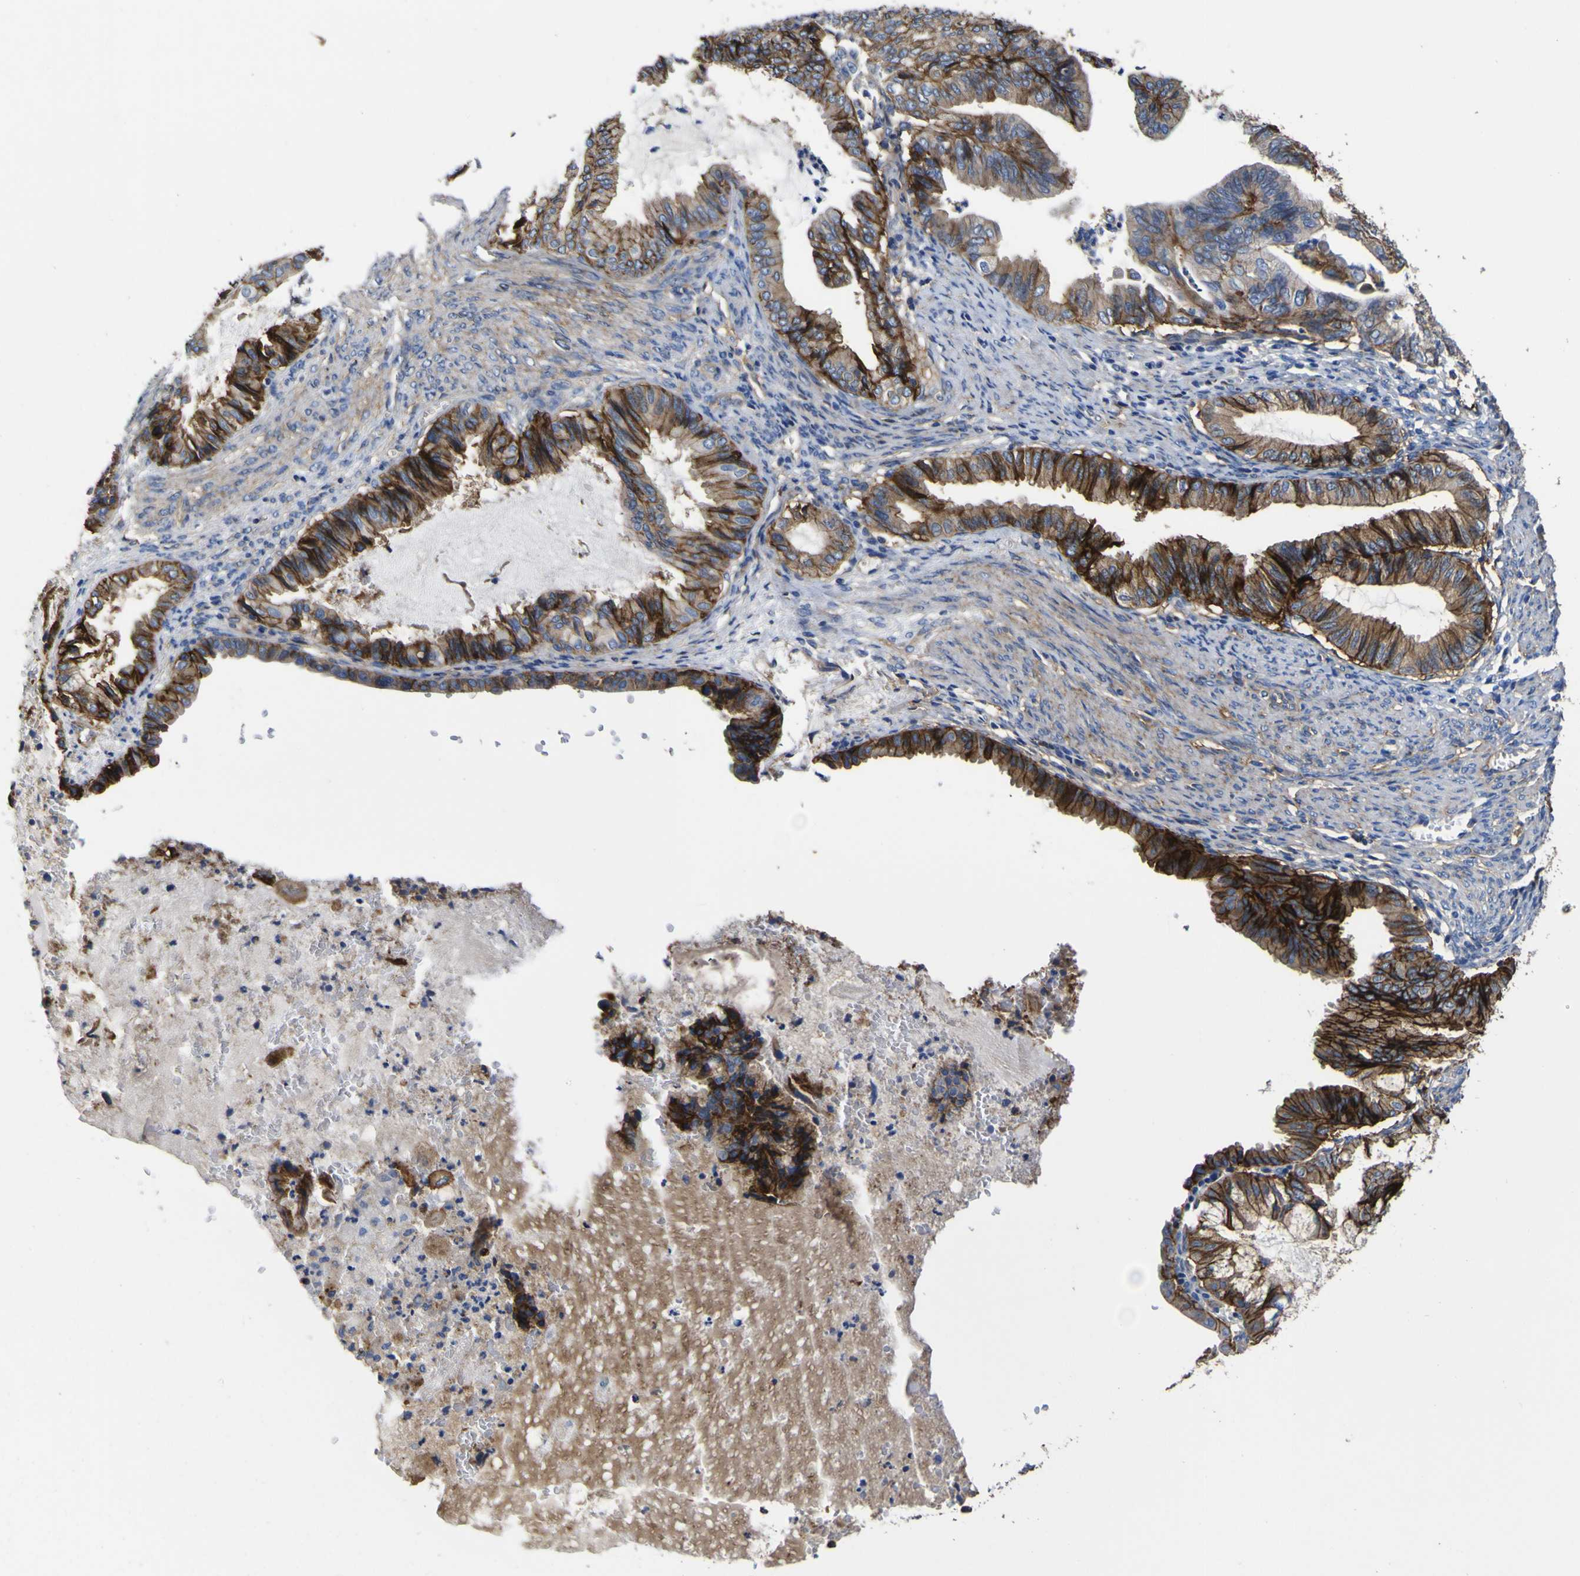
{"staining": {"intensity": "moderate", "quantity": "25%-75%", "location": "cytoplasmic/membranous"}, "tissue": "endometrial cancer", "cell_type": "Tumor cells", "image_type": "cancer", "snomed": [{"axis": "morphology", "description": "Adenocarcinoma, NOS"}, {"axis": "topography", "description": "Endometrium"}], "caption": "Endometrial adenocarcinoma stained with a protein marker demonstrates moderate staining in tumor cells.", "gene": "CD151", "patient": {"sex": "female", "age": 86}}